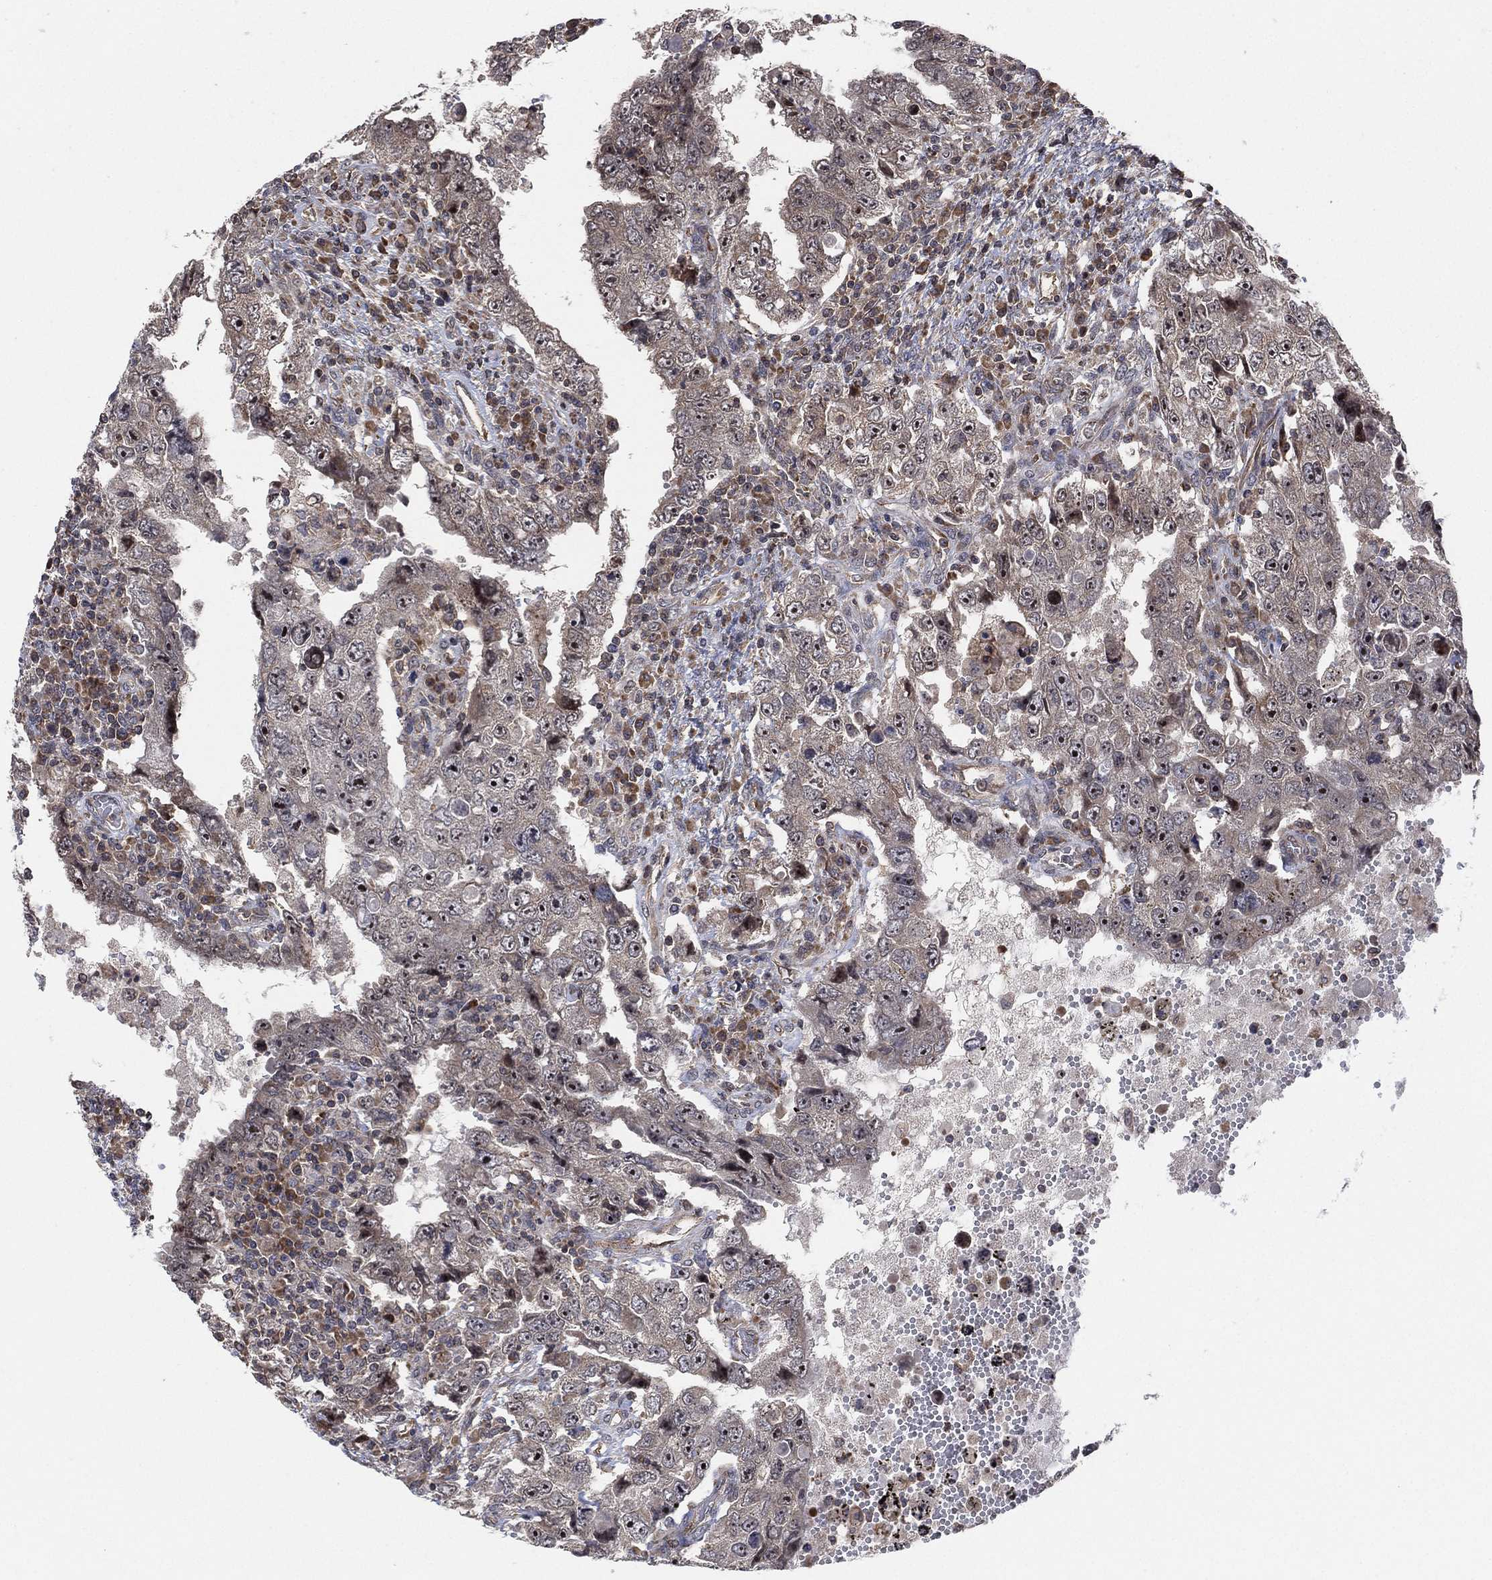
{"staining": {"intensity": "negative", "quantity": "none", "location": "none"}, "tissue": "testis cancer", "cell_type": "Tumor cells", "image_type": "cancer", "snomed": [{"axis": "morphology", "description": "Carcinoma, Embryonal, NOS"}, {"axis": "topography", "description": "Testis"}], "caption": "DAB immunohistochemical staining of human embryonal carcinoma (testis) reveals no significant positivity in tumor cells.", "gene": "TMCO1", "patient": {"sex": "male", "age": 26}}